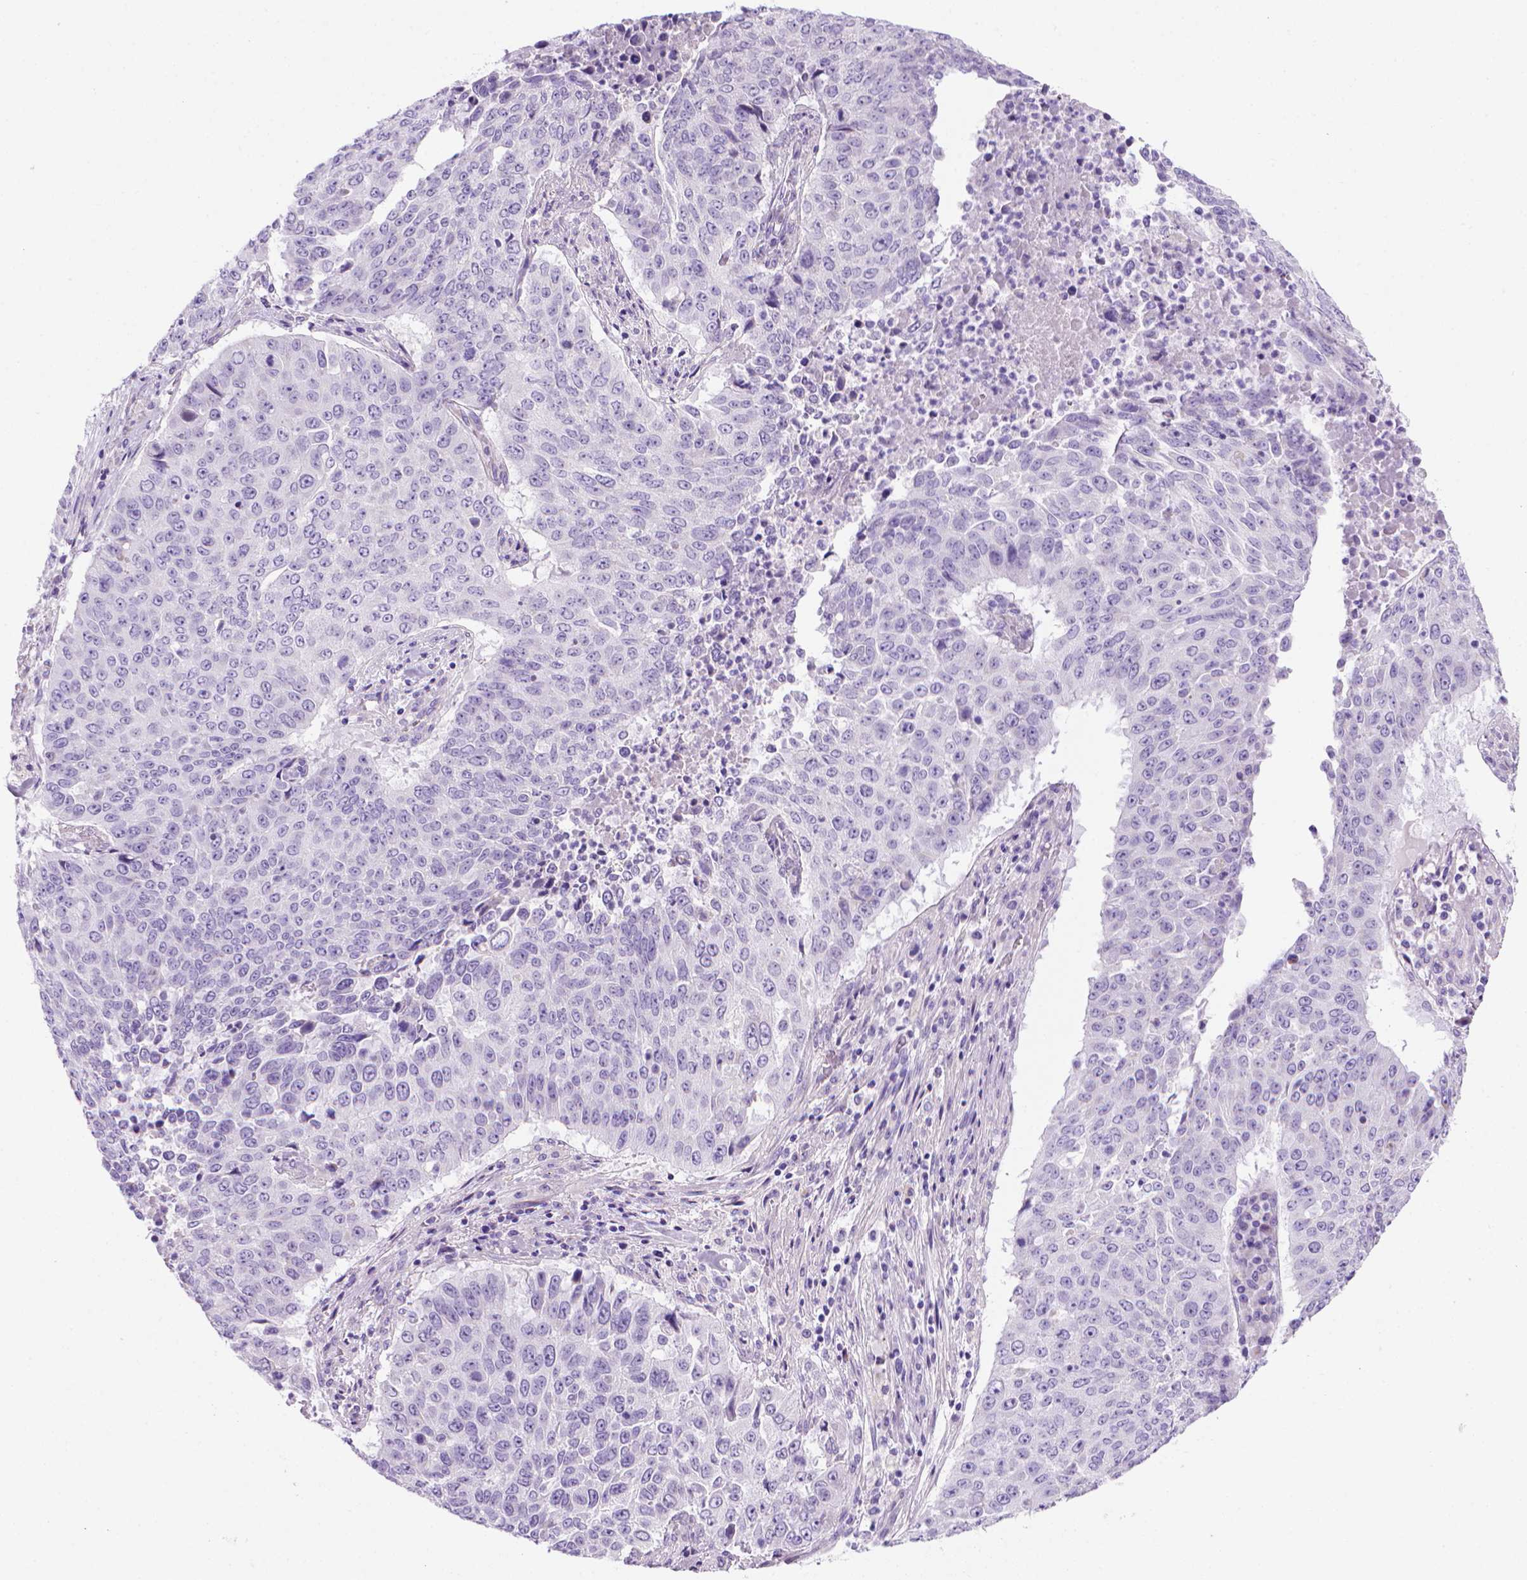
{"staining": {"intensity": "negative", "quantity": "none", "location": "none"}, "tissue": "lung cancer", "cell_type": "Tumor cells", "image_type": "cancer", "snomed": [{"axis": "morphology", "description": "Normal tissue, NOS"}, {"axis": "morphology", "description": "Squamous cell carcinoma, NOS"}, {"axis": "topography", "description": "Bronchus"}, {"axis": "topography", "description": "Lung"}], "caption": "High magnification brightfield microscopy of lung squamous cell carcinoma stained with DAB (brown) and counterstained with hematoxylin (blue): tumor cells show no significant expression.", "gene": "ARHGEF33", "patient": {"sex": "male", "age": 64}}